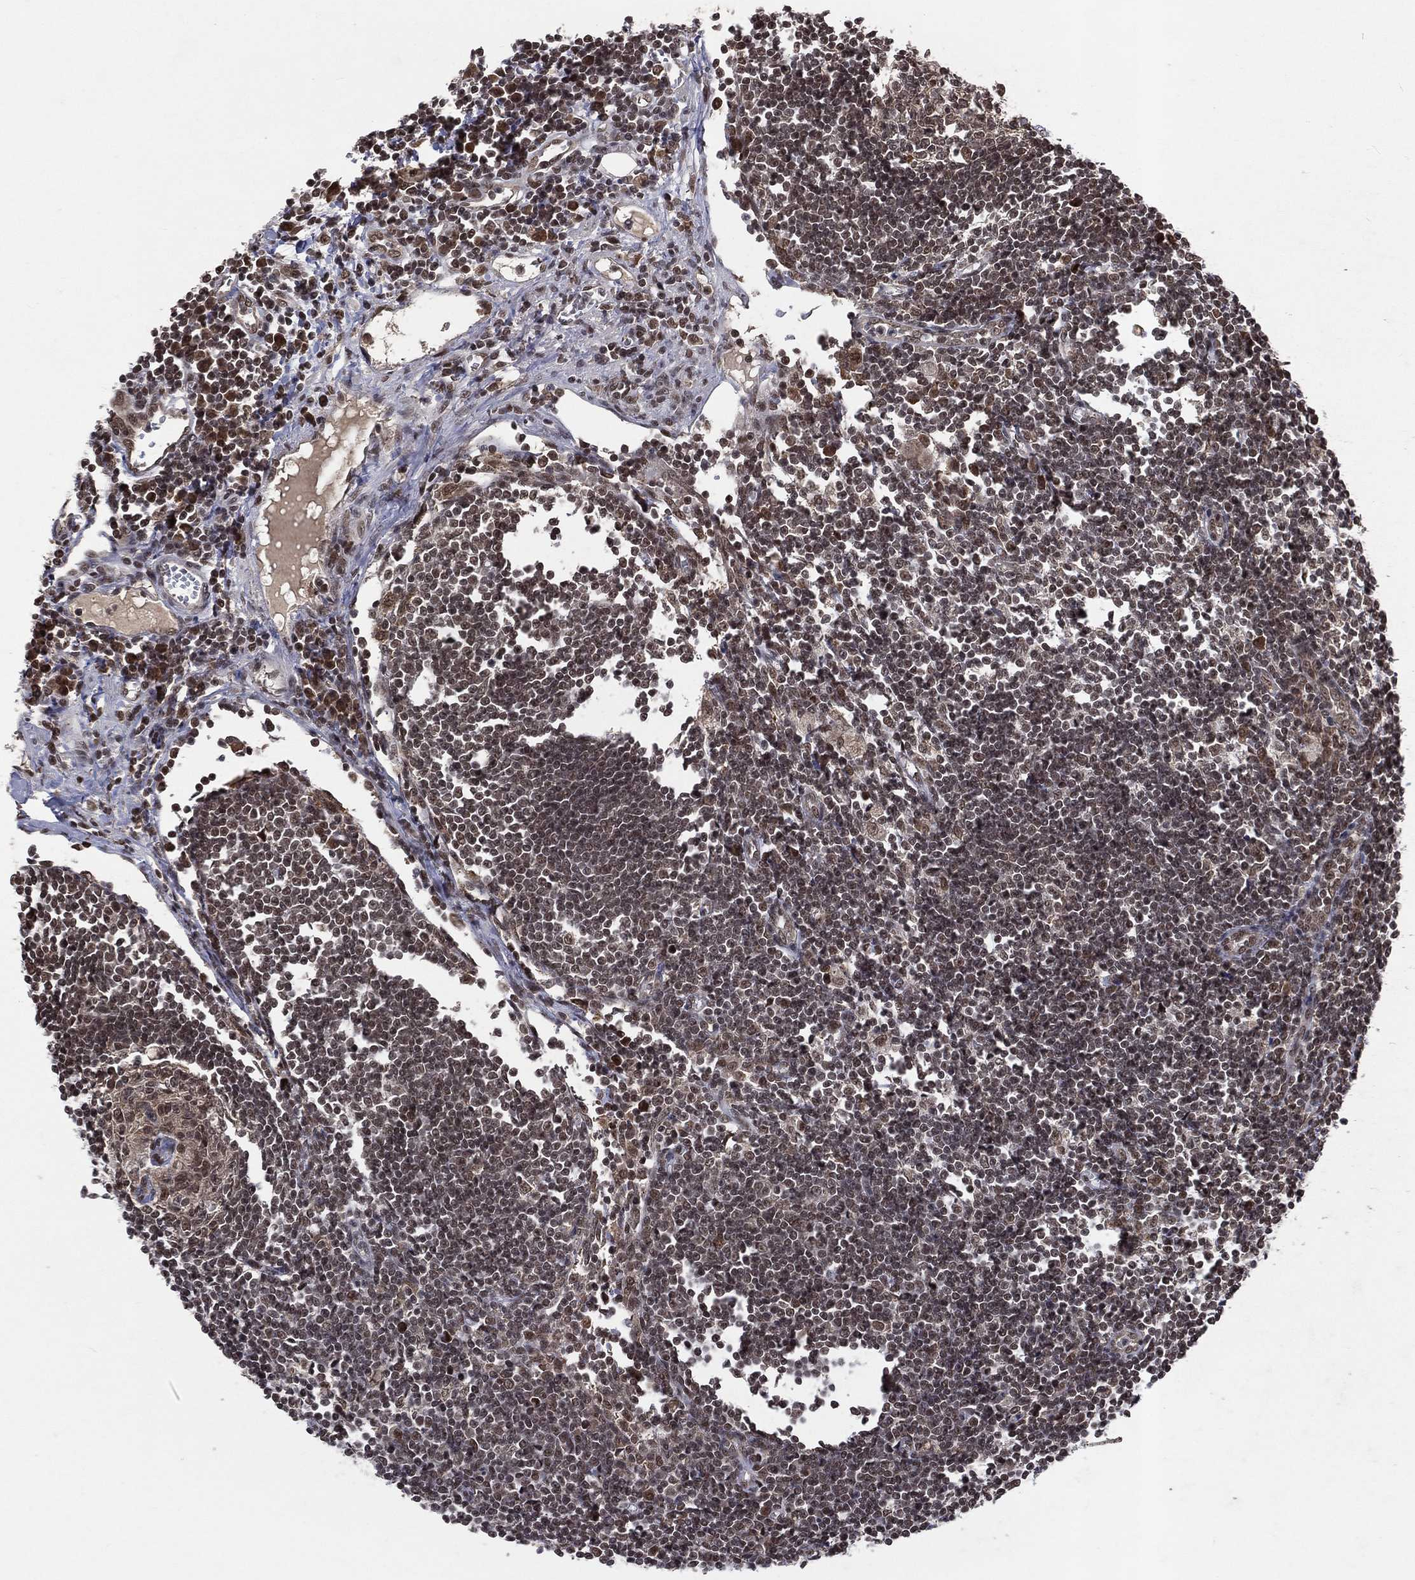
{"staining": {"intensity": "weak", "quantity": "25%-75%", "location": "nuclear"}, "tissue": "lymph node", "cell_type": "Germinal center cells", "image_type": "normal", "snomed": [{"axis": "morphology", "description": "Normal tissue, NOS"}, {"axis": "morphology", "description": "Adenocarcinoma, NOS"}, {"axis": "topography", "description": "Lymph node"}, {"axis": "topography", "description": "Pancreas"}], "caption": "About 25%-75% of germinal center cells in unremarkable human lymph node exhibit weak nuclear protein positivity as visualized by brown immunohistochemical staining.", "gene": "DMAP1", "patient": {"sex": "female", "age": 58}}